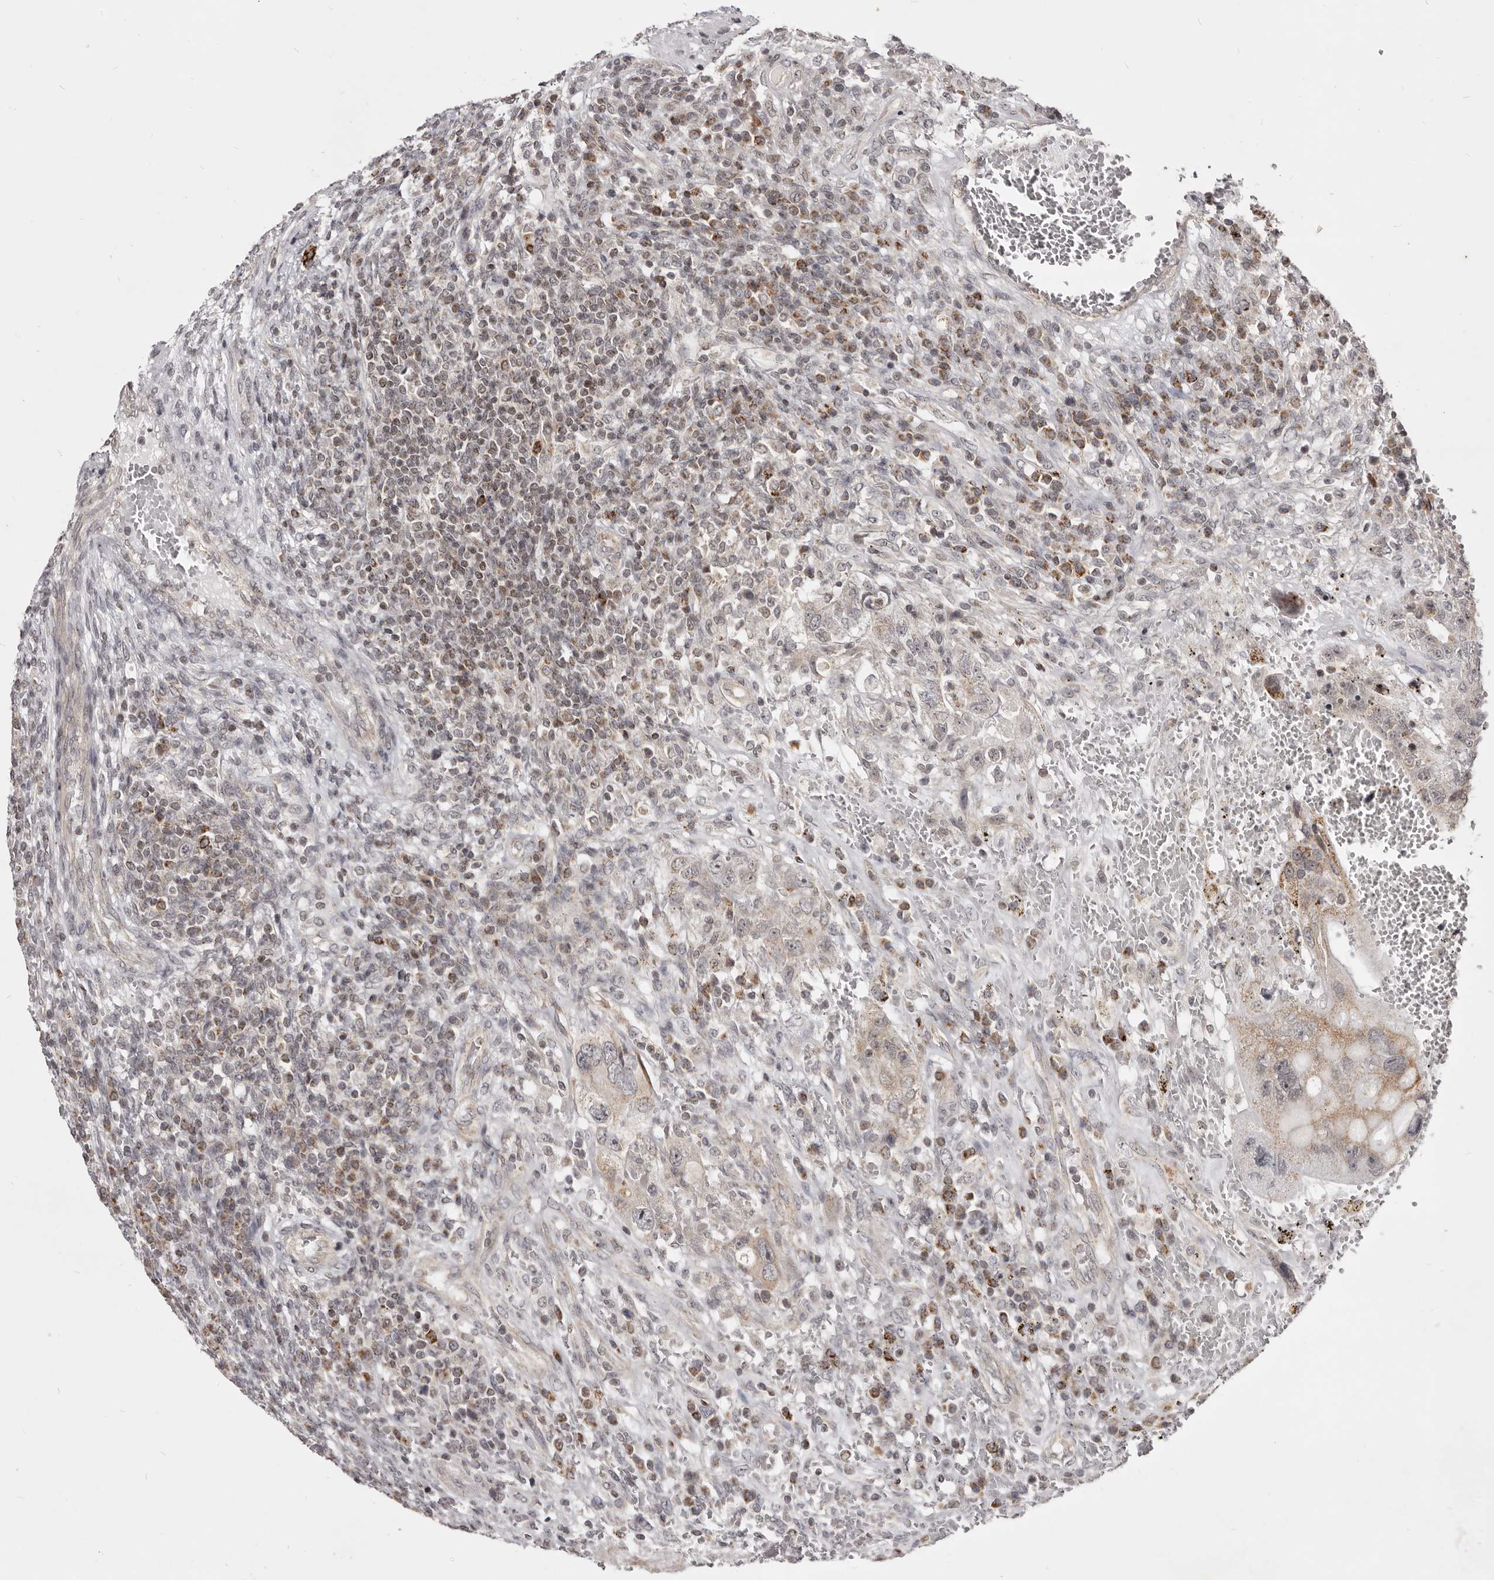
{"staining": {"intensity": "weak", "quantity": "<25%", "location": "cytoplasmic/membranous"}, "tissue": "testis cancer", "cell_type": "Tumor cells", "image_type": "cancer", "snomed": [{"axis": "morphology", "description": "Carcinoma, Embryonal, NOS"}, {"axis": "topography", "description": "Testis"}], "caption": "Immunohistochemistry (IHC) of testis embryonal carcinoma displays no positivity in tumor cells.", "gene": "THUMPD1", "patient": {"sex": "male", "age": 26}}